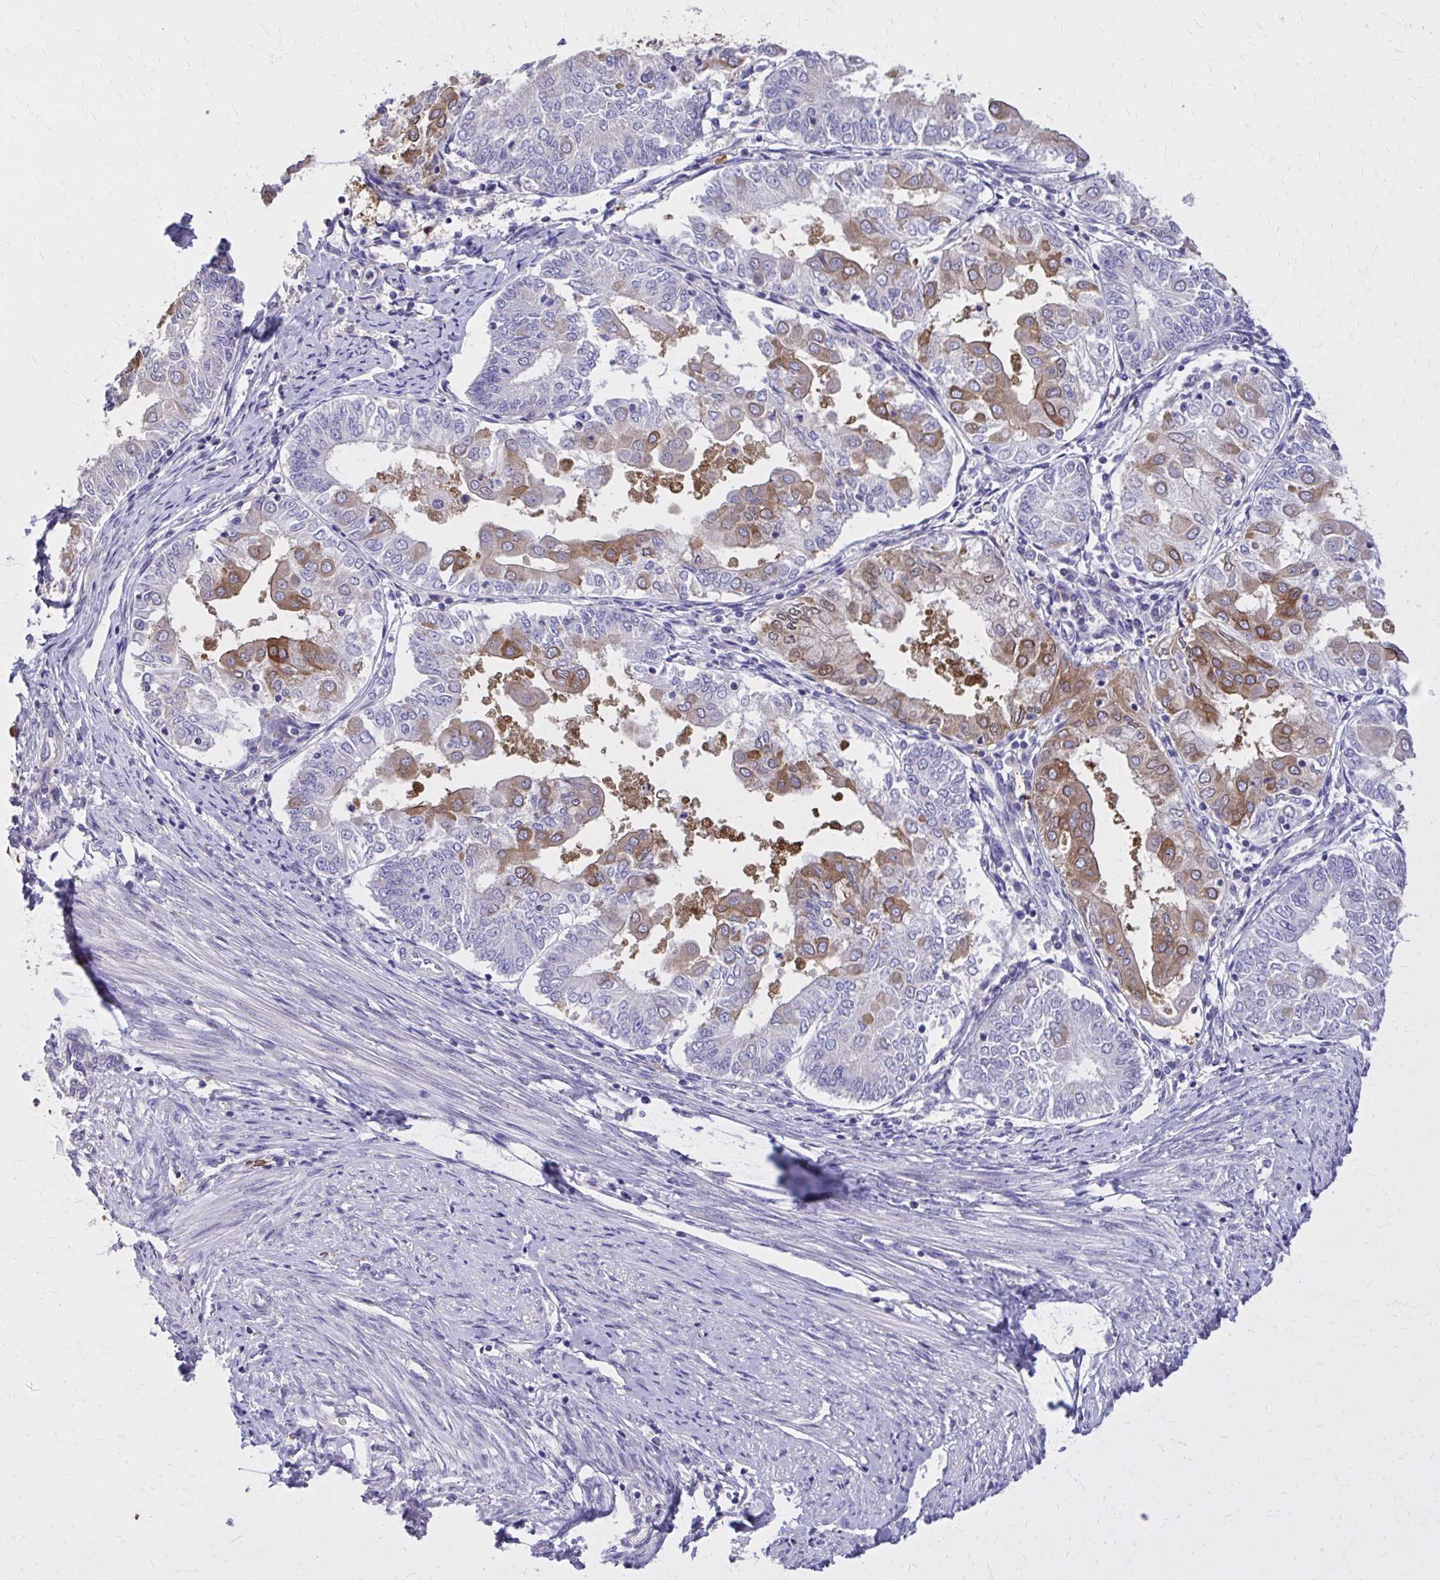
{"staining": {"intensity": "moderate", "quantity": "25%-75%", "location": "cytoplasmic/membranous"}, "tissue": "endometrial cancer", "cell_type": "Tumor cells", "image_type": "cancer", "snomed": [{"axis": "morphology", "description": "Adenocarcinoma, NOS"}, {"axis": "topography", "description": "Endometrium"}], "caption": "An immunohistochemistry micrograph of tumor tissue is shown. Protein staining in brown labels moderate cytoplasmic/membranous positivity in adenocarcinoma (endometrial) within tumor cells.", "gene": "EPB41L1", "patient": {"sex": "female", "age": 68}}